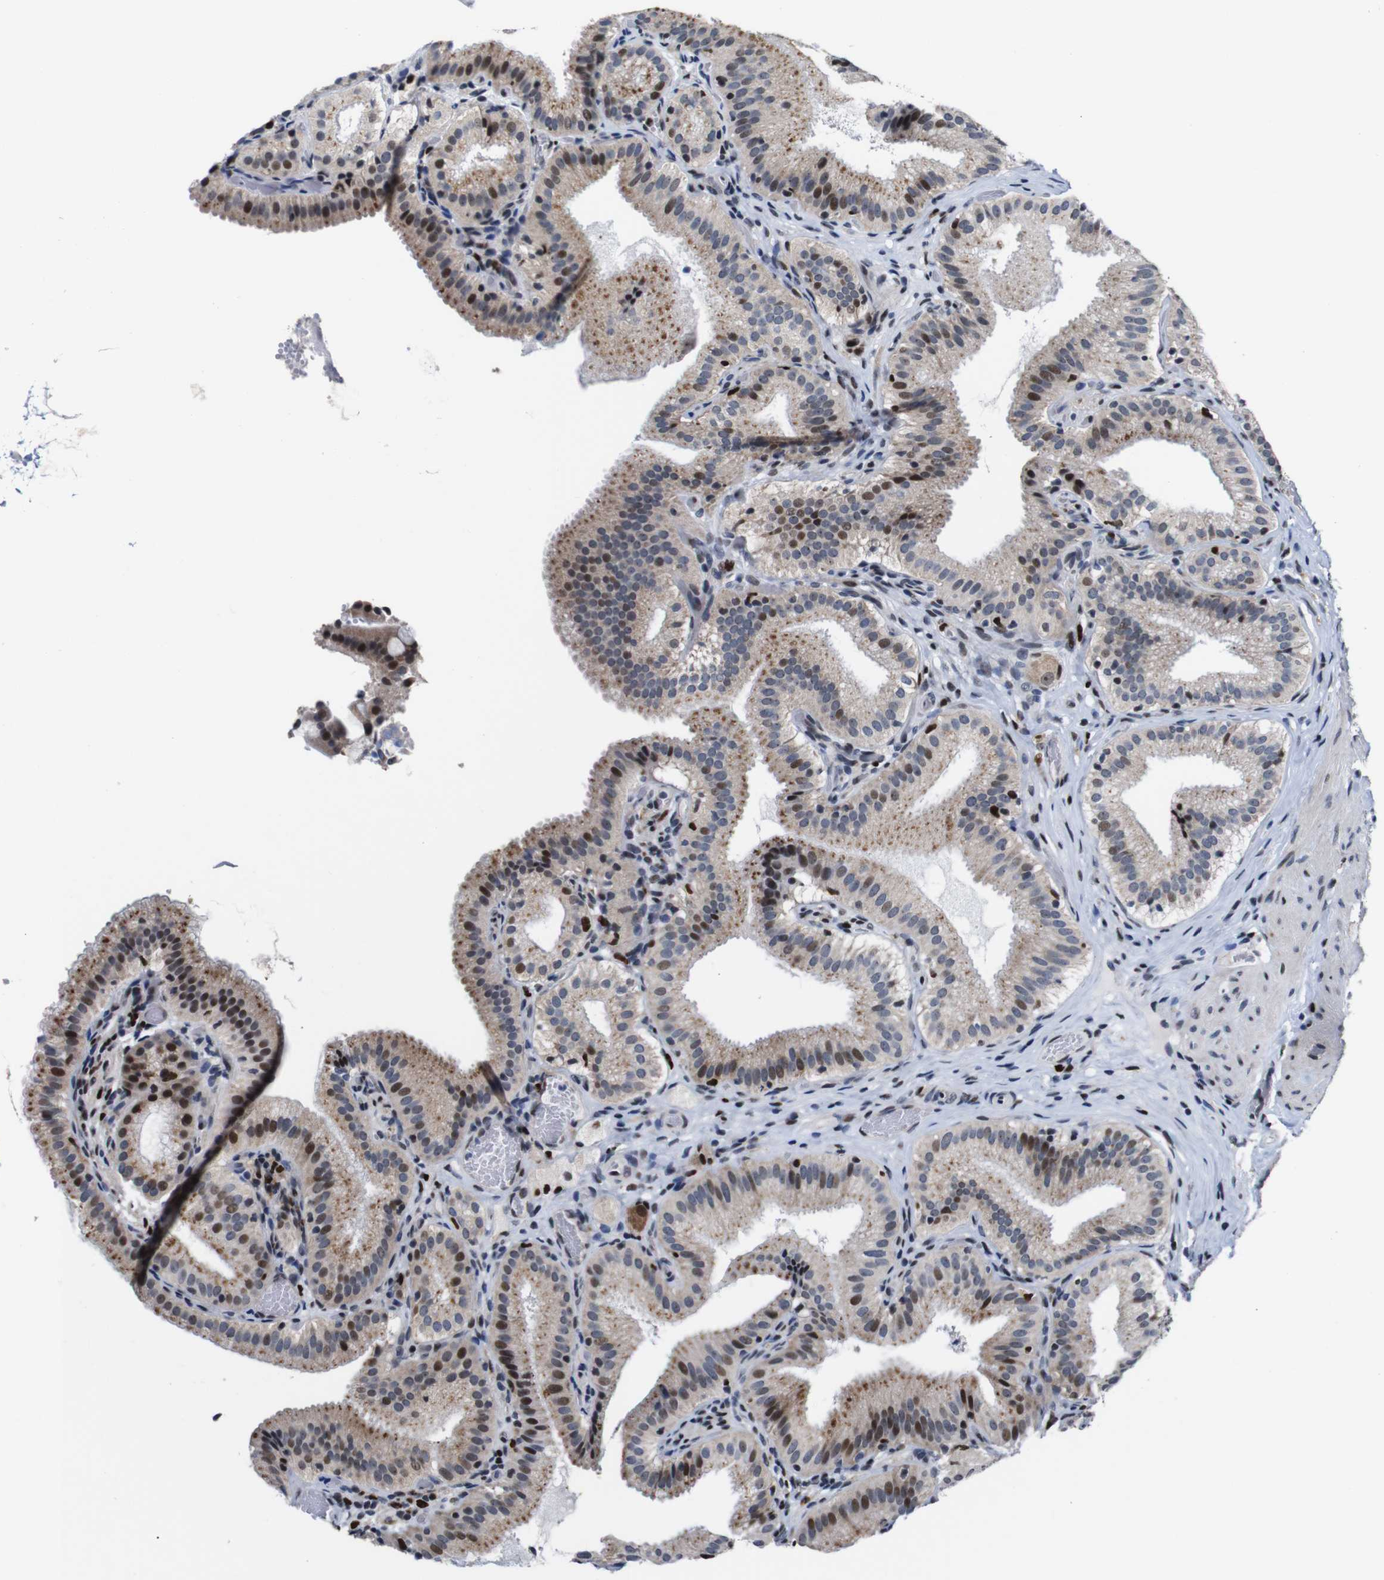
{"staining": {"intensity": "moderate", "quantity": "25%-75%", "location": "cytoplasmic/membranous,nuclear"}, "tissue": "gallbladder", "cell_type": "Glandular cells", "image_type": "normal", "snomed": [{"axis": "morphology", "description": "Normal tissue, NOS"}, {"axis": "topography", "description": "Gallbladder"}], "caption": "Immunohistochemical staining of benign gallbladder demonstrates 25%-75% levels of moderate cytoplasmic/membranous,nuclear protein staining in about 25%-75% of glandular cells.", "gene": "GATA6", "patient": {"sex": "male", "age": 54}}